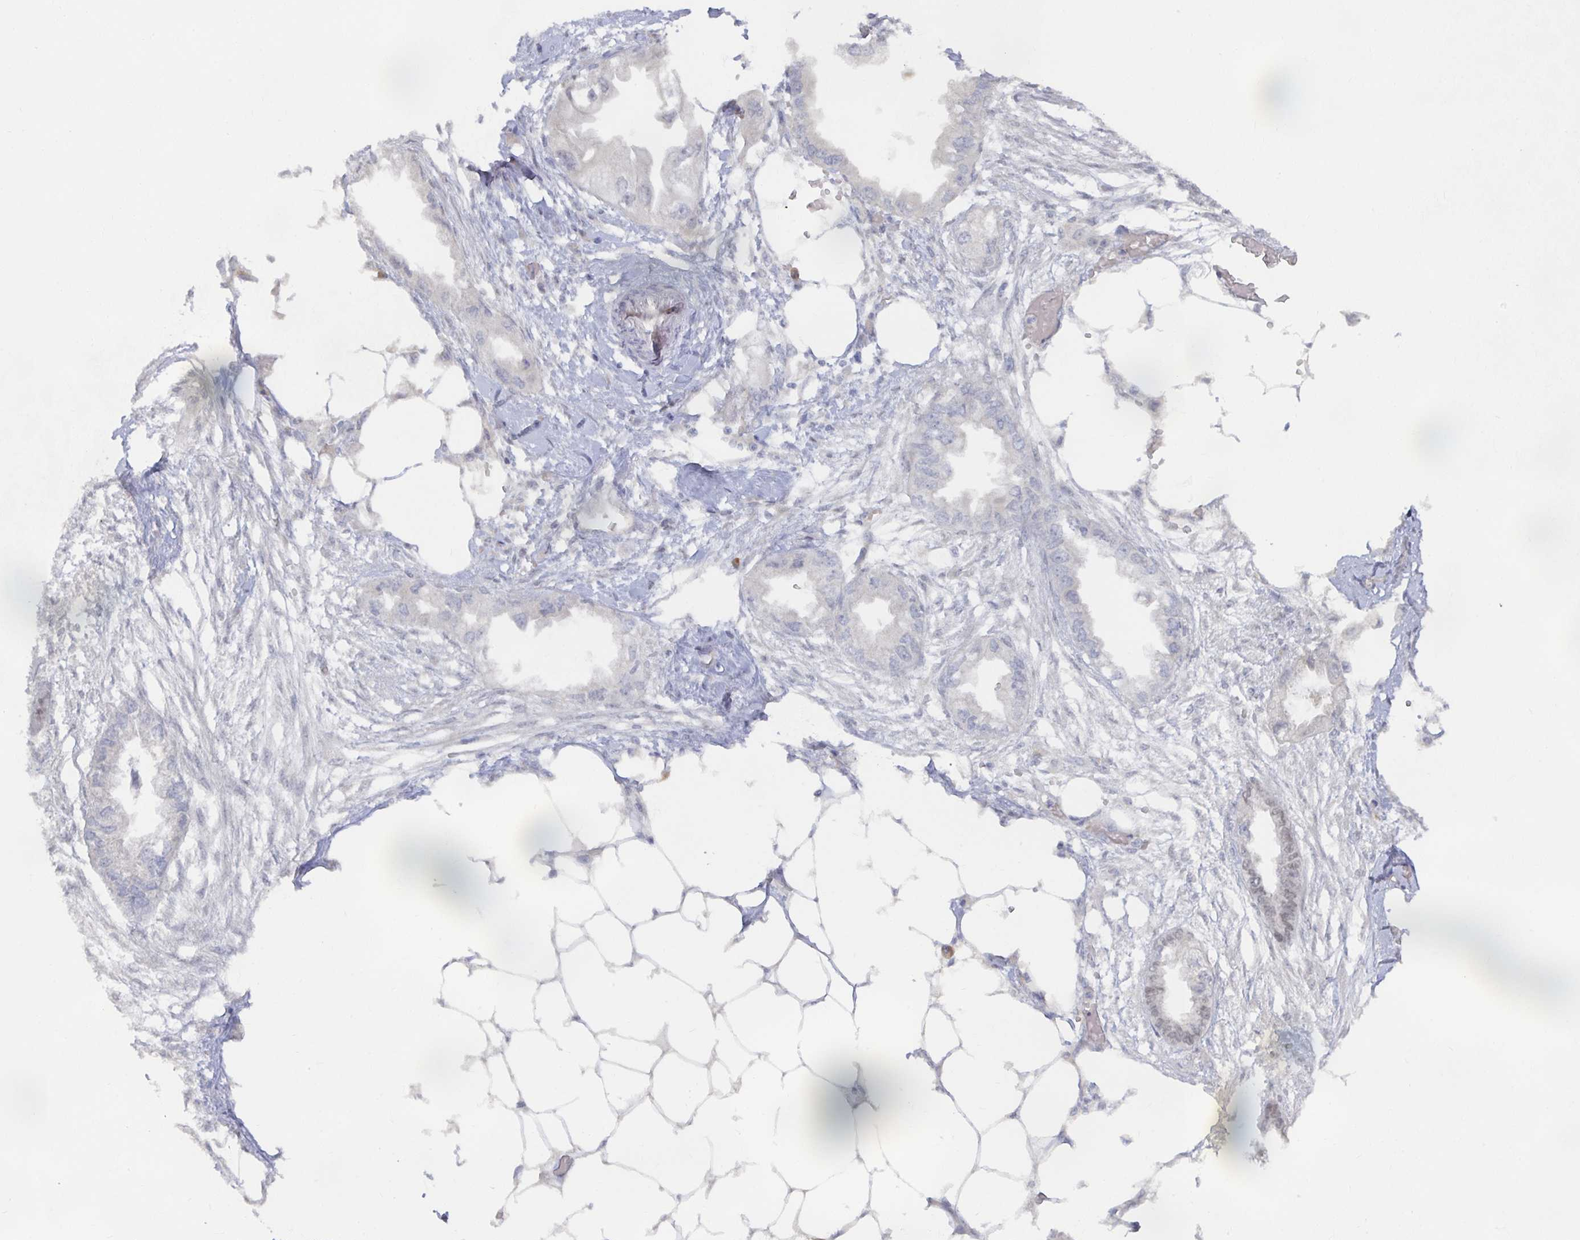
{"staining": {"intensity": "negative", "quantity": "none", "location": "none"}, "tissue": "endometrial cancer", "cell_type": "Tumor cells", "image_type": "cancer", "snomed": [{"axis": "morphology", "description": "Adenocarcinoma, NOS"}, {"axis": "morphology", "description": "Adenocarcinoma, metastatic, NOS"}, {"axis": "topography", "description": "Adipose tissue"}, {"axis": "topography", "description": "Endometrium"}], "caption": "High power microscopy histopathology image of an immunohistochemistry (IHC) photomicrograph of endometrial adenocarcinoma, revealing no significant positivity in tumor cells.", "gene": "MEIS1", "patient": {"sex": "female", "age": 67}}